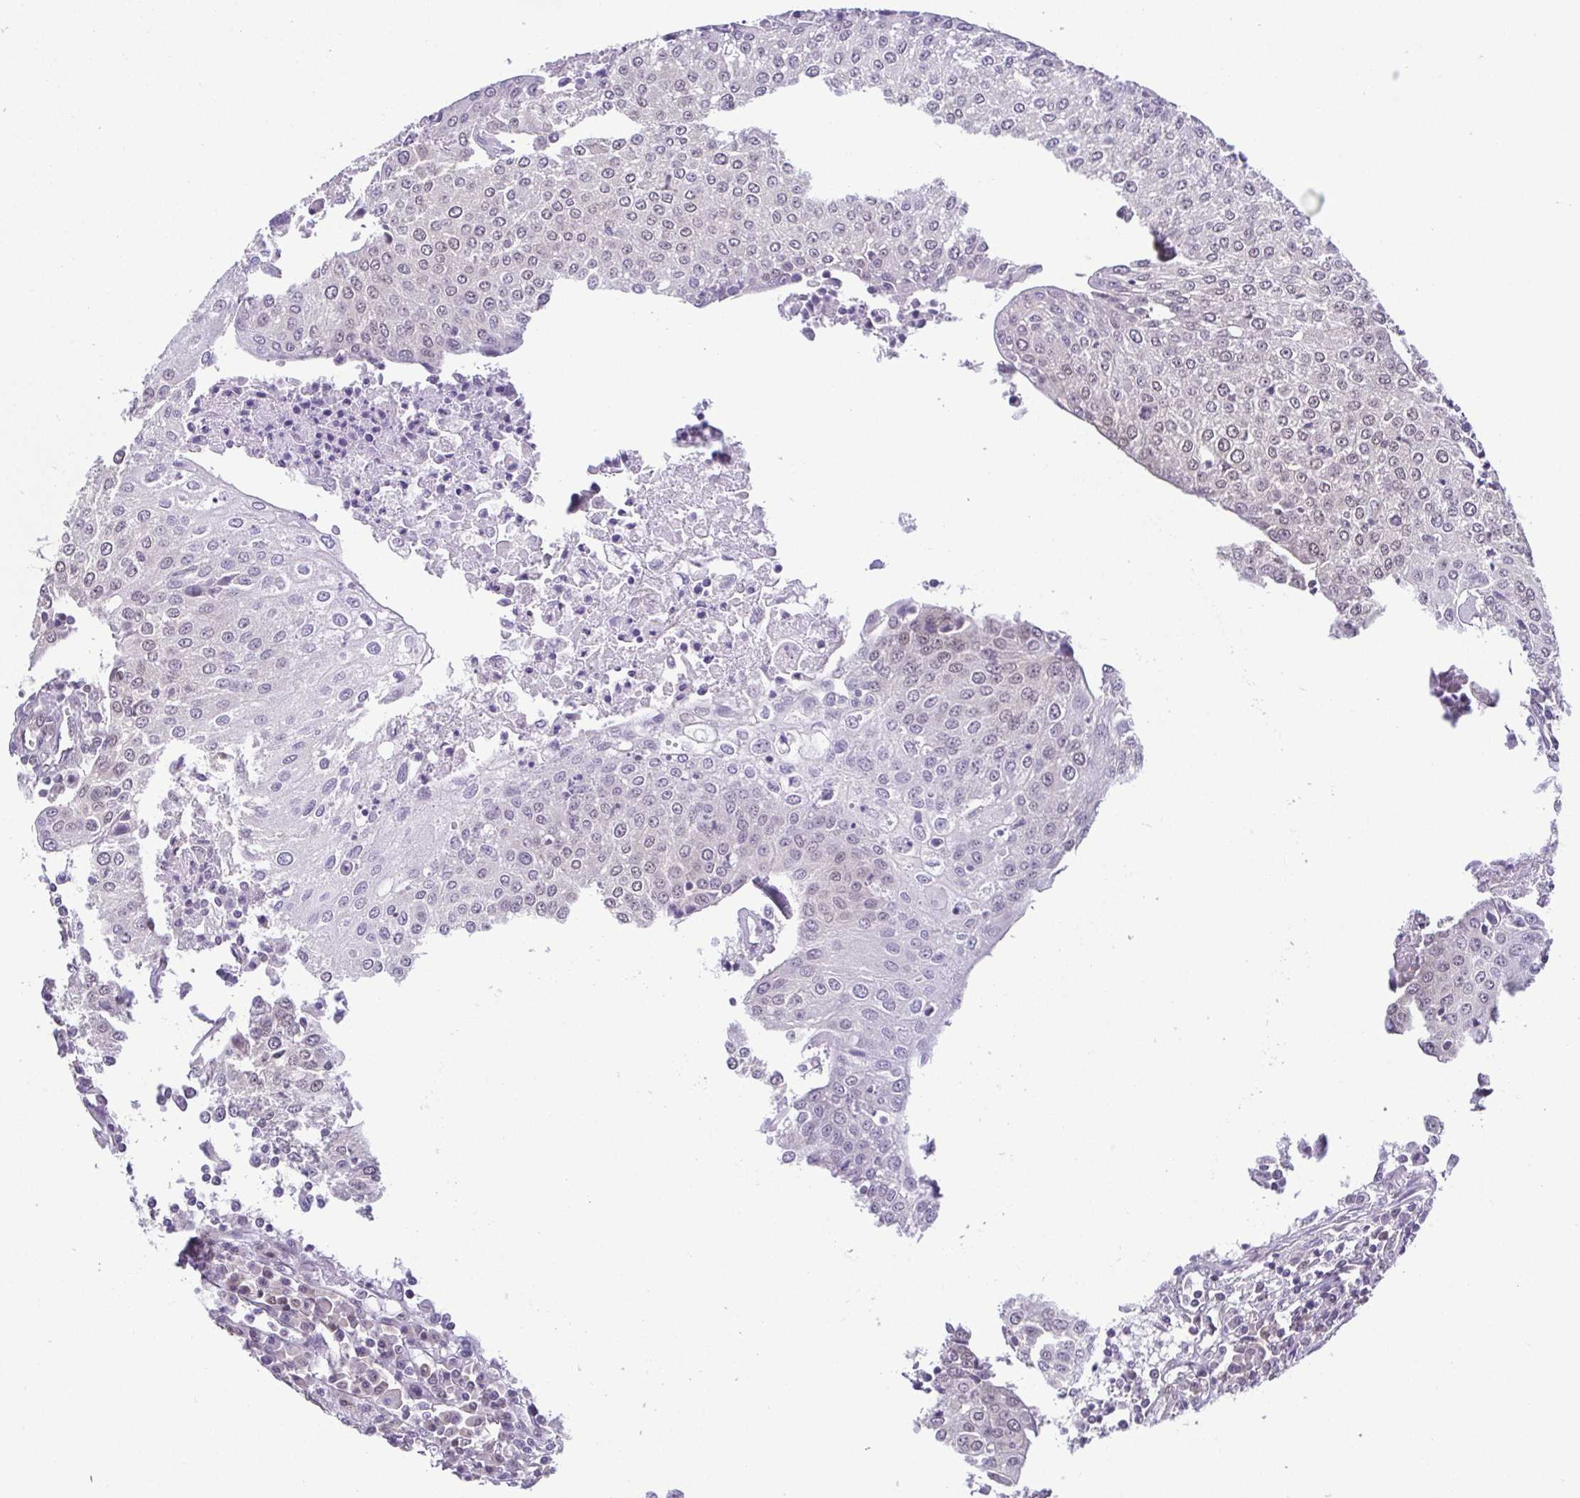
{"staining": {"intensity": "negative", "quantity": "none", "location": "none"}, "tissue": "urothelial cancer", "cell_type": "Tumor cells", "image_type": "cancer", "snomed": [{"axis": "morphology", "description": "Urothelial carcinoma, High grade"}, {"axis": "topography", "description": "Urinary bladder"}], "caption": "Immunohistochemical staining of high-grade urothelial carcinoma demonstrates no significant positivity in tumor cells. (Immunohistochemistry, brightfield microscopy, high magnification).", "gene": "RBM3", "patient": {"sex": "female", "age": 85}}